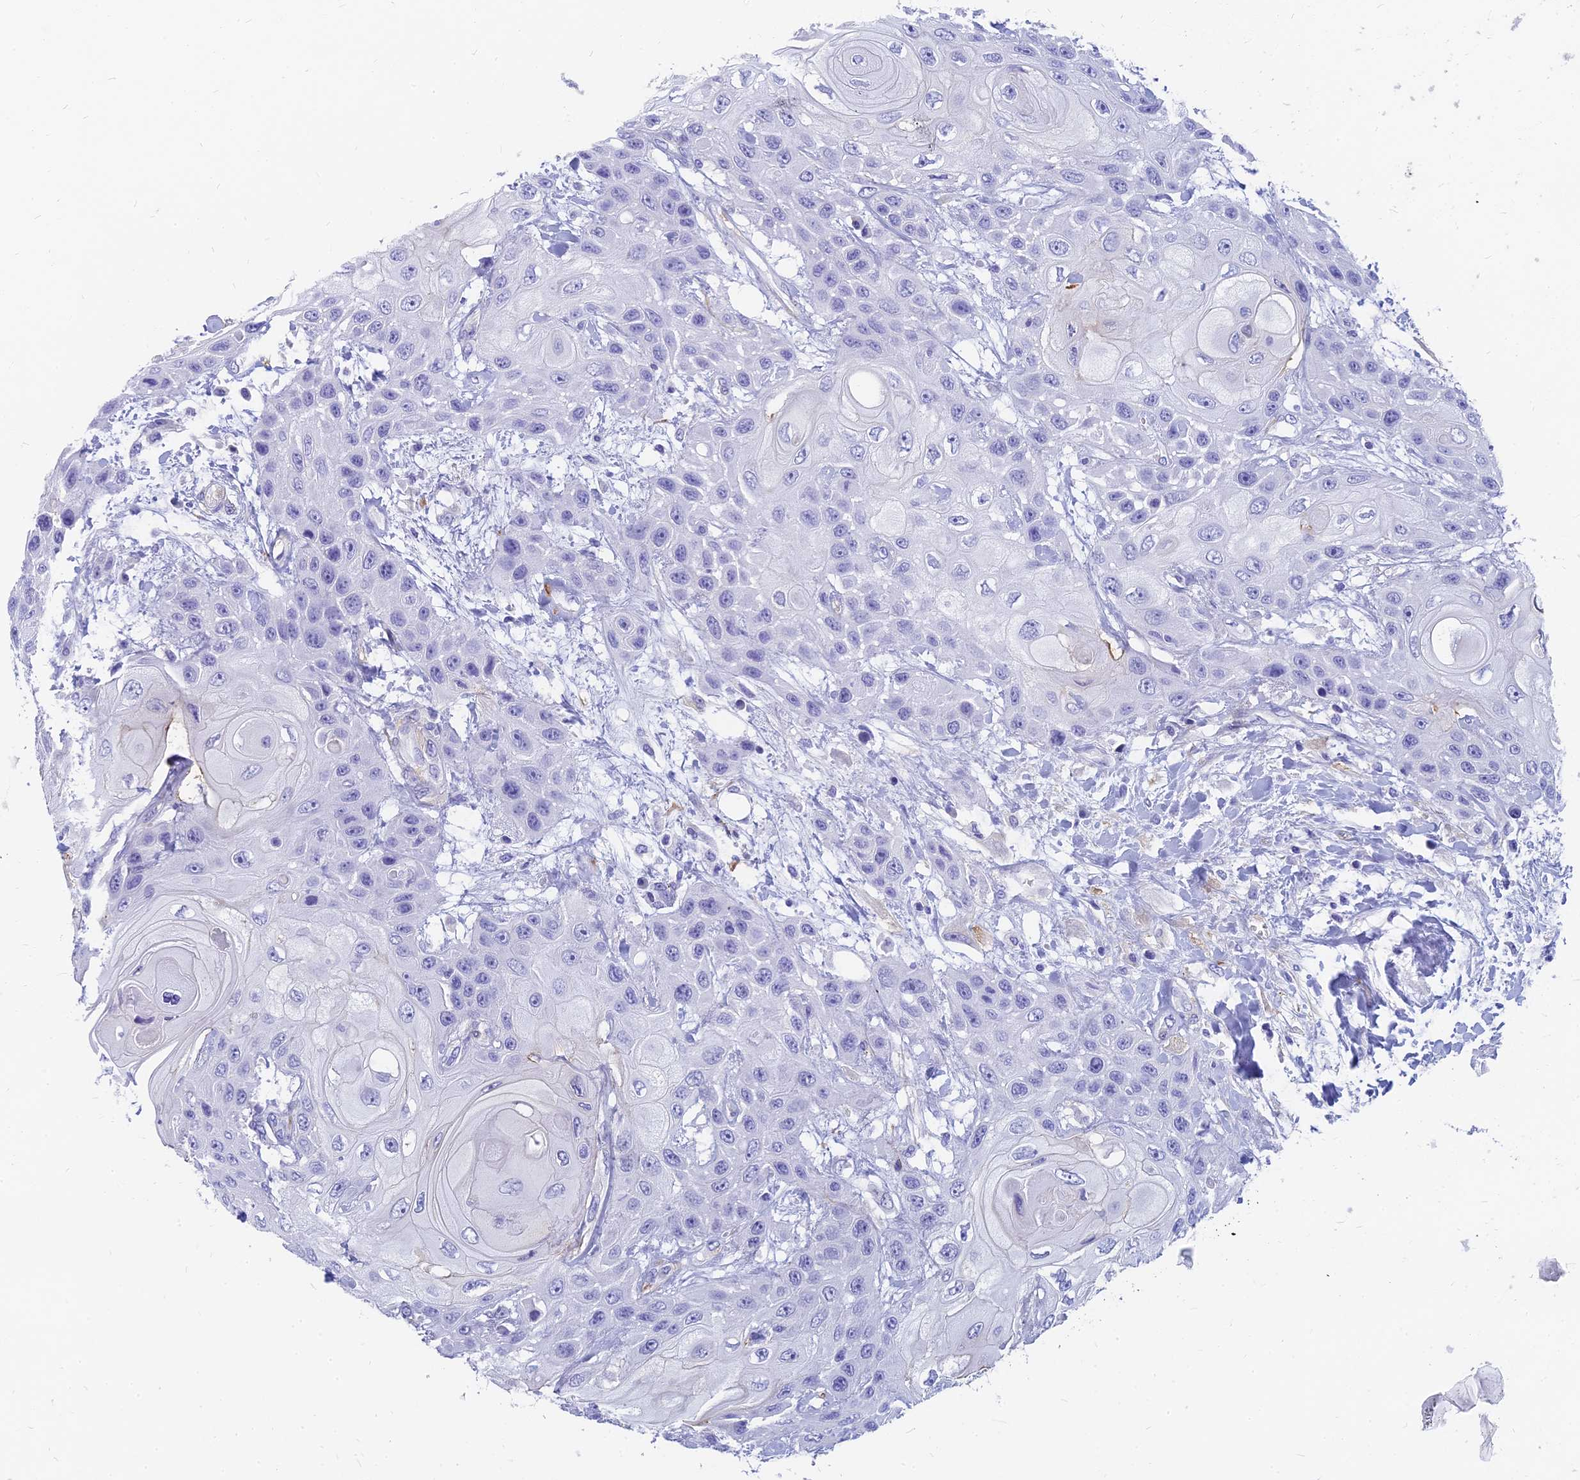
{"staining": {"intensity": "negative", "quantity": "none", "location": "none"}, "tissue": "head and neck cancer", "cell_type": "Tumor cells", "image_type": "cancer", "snomed": [{"axis": "morphology", "description": "Squamous cell carcinoma, NOS"}, {"axis": "topography", "description": "Head-Neck"}], "caption": "DAB immunohistochemical staining of head and neck cancer (squamous cell carcinoma) reveals no significant staining in tumor cells. The staining is performed using DAB (3,3'-diaminobenzidine) brown chromogen with nuclei counter-stained in using hematoxylin.", "gene": "SLC36A2", "patient": {"sex": "female", "age": 43}}